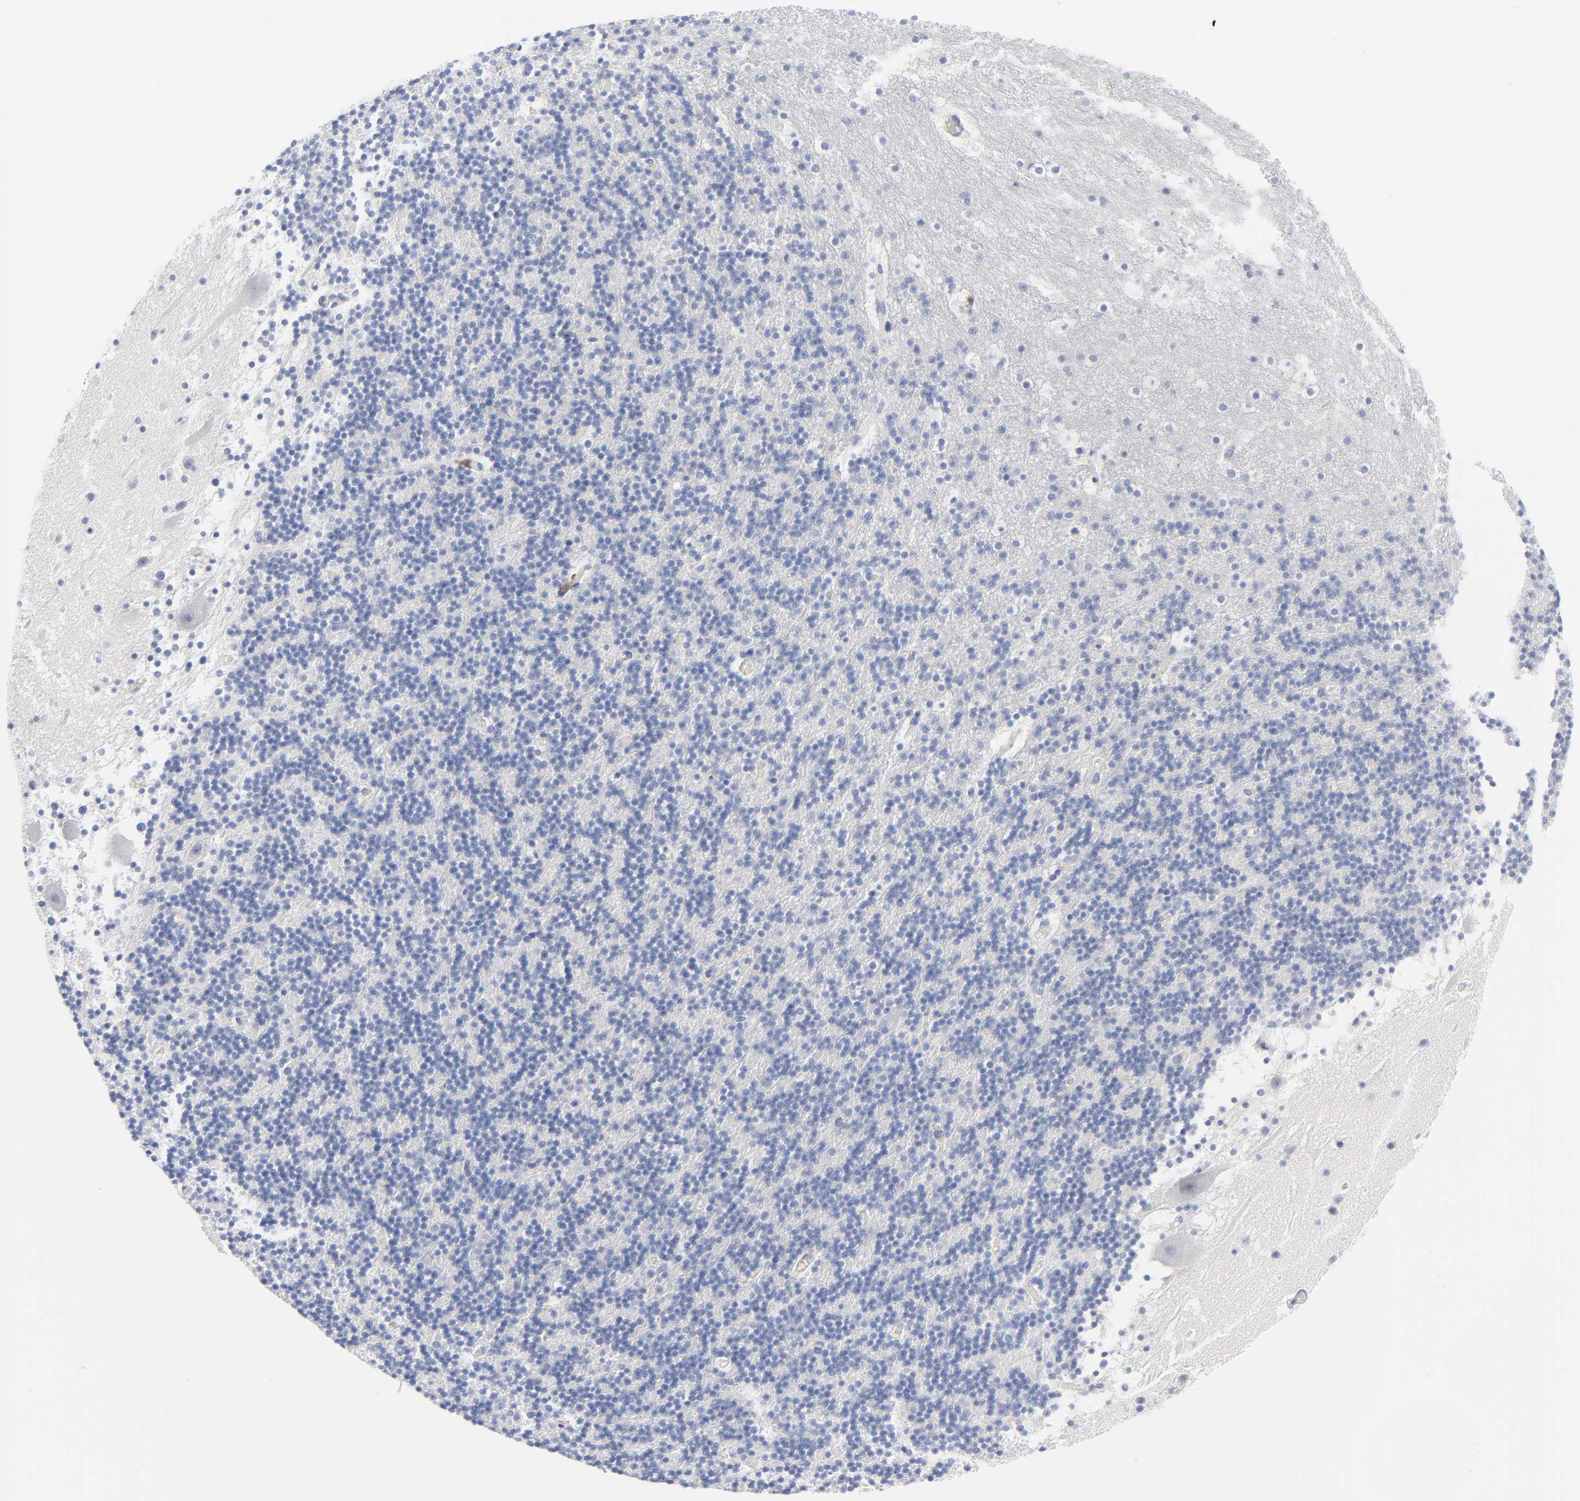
{"staining": {"intensity": "negative", "quantity": "none", "location": "none"}, "tissue": "cerebellum", "cell_type": "Cells in granular layer", "image_type": "normal", "snomed": [{"axis": "morphology", "description": "Normal tissue, NOS"}, {"axis": "topography", "description": "Cerebellum"}], "caption": "This is a micrograph of IHC staining of benign cerebellum, which shows no staining in cells in granular layer. (DAB immunohistochemistry (IHC), high magnification).", "gene": "CDK1", "patient": {"sex": "male", "age": 45}}